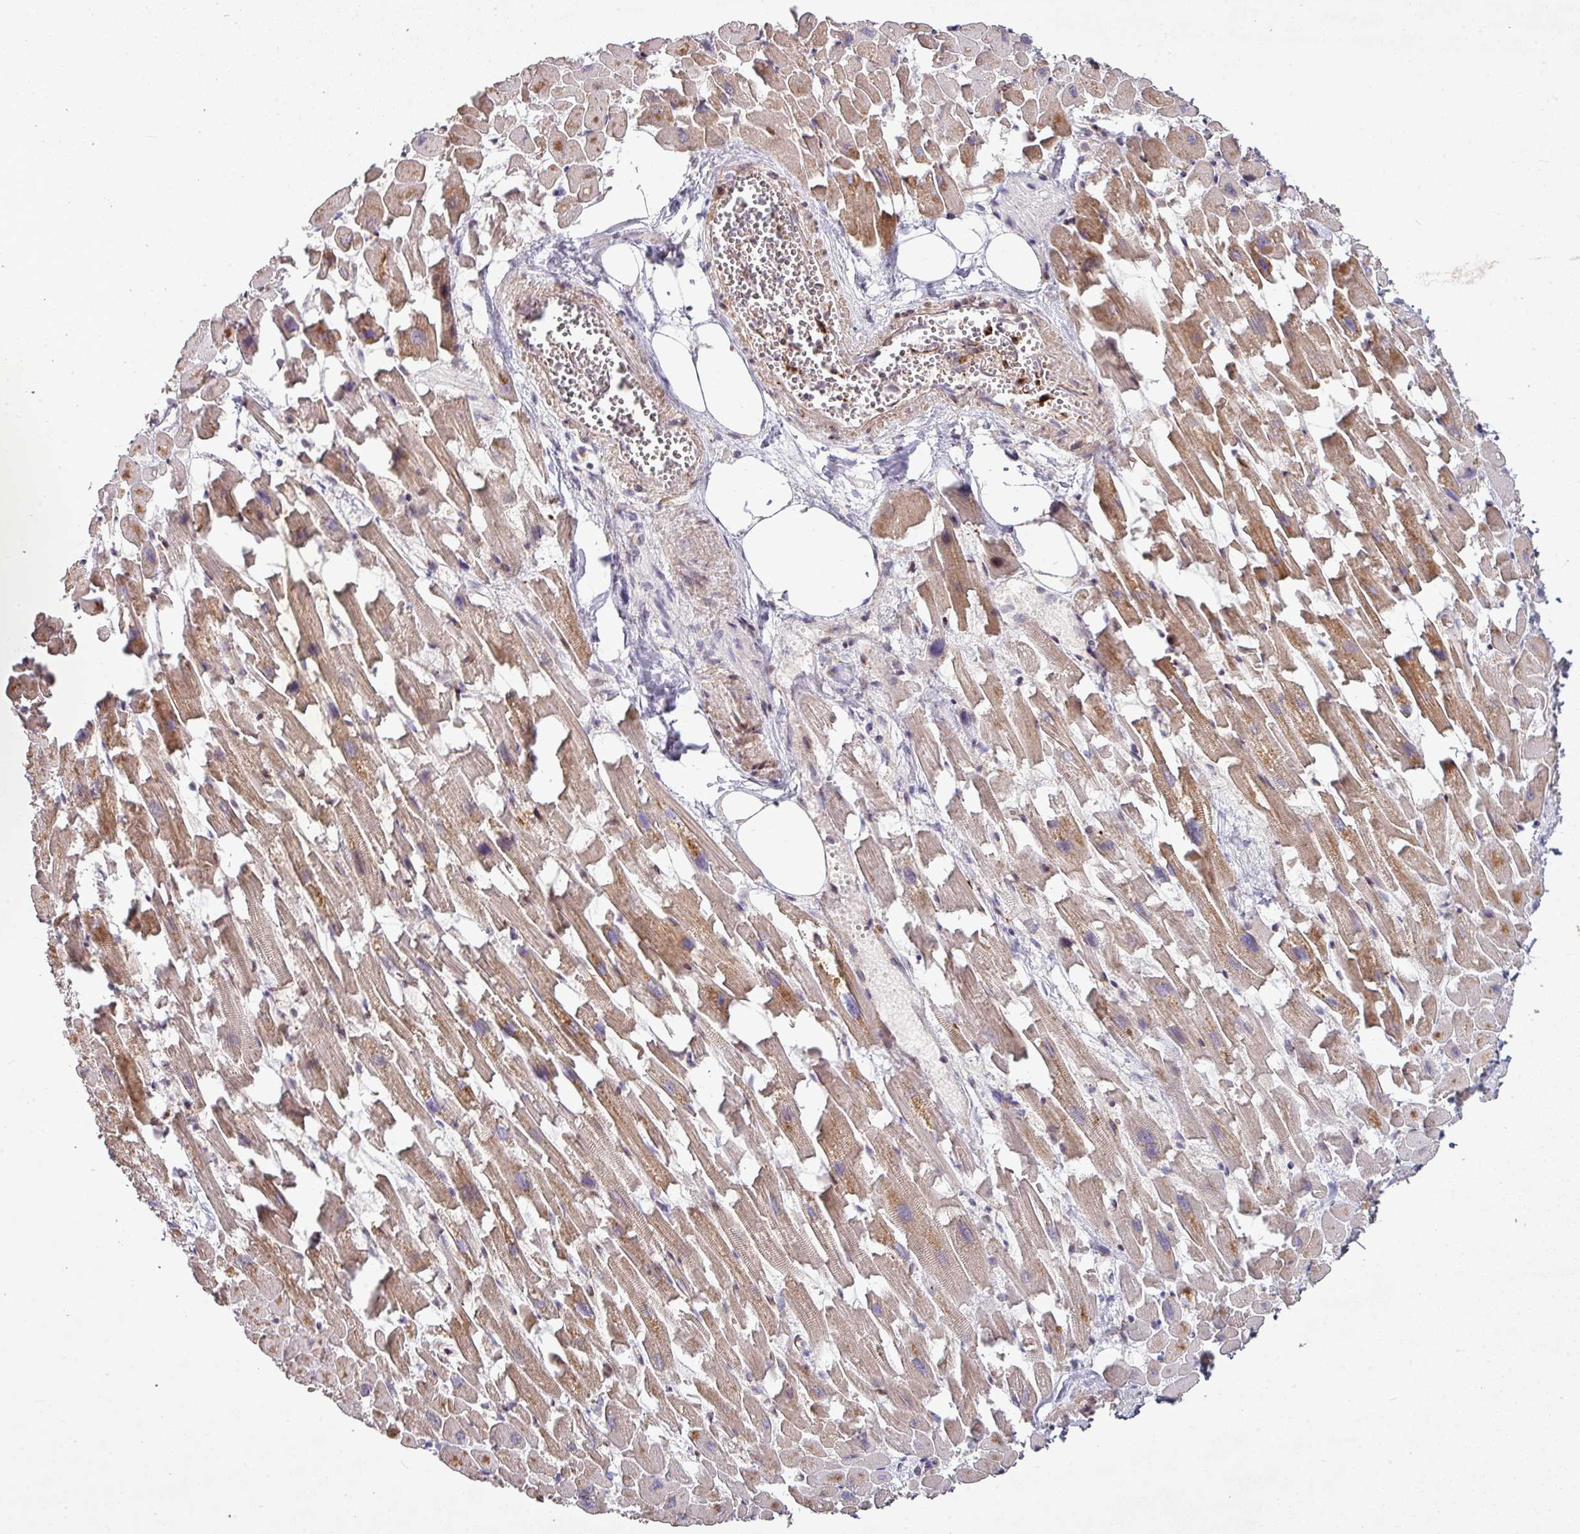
{"staining": {"intensity": "moderate", "quantity": ">75%", "location": "cytoplasmic/membranous"}, "tissue": "heart muscle", "cell_type": "Cardiomyocytes", "image_type": "normal", "snomed": [{"axis": "morphology", "description": "Normal tissue, NOS"}, {"axis": "topography", "description": "Heart"}], "caption": "Unremarkable heart muscle exhibits moderate cytoplasmic/membranous staining in about >75% of cardiomyocytes, visualized by immunohistochemistry. The protein is stained brown, and the nuclei are stained in blue (DAB (3,3'-diaminobenzidine) IHC with brightfield microscopy, high magnification).", "gene": "RPL23A", "patient": {"sex": "female", "age": 64}}